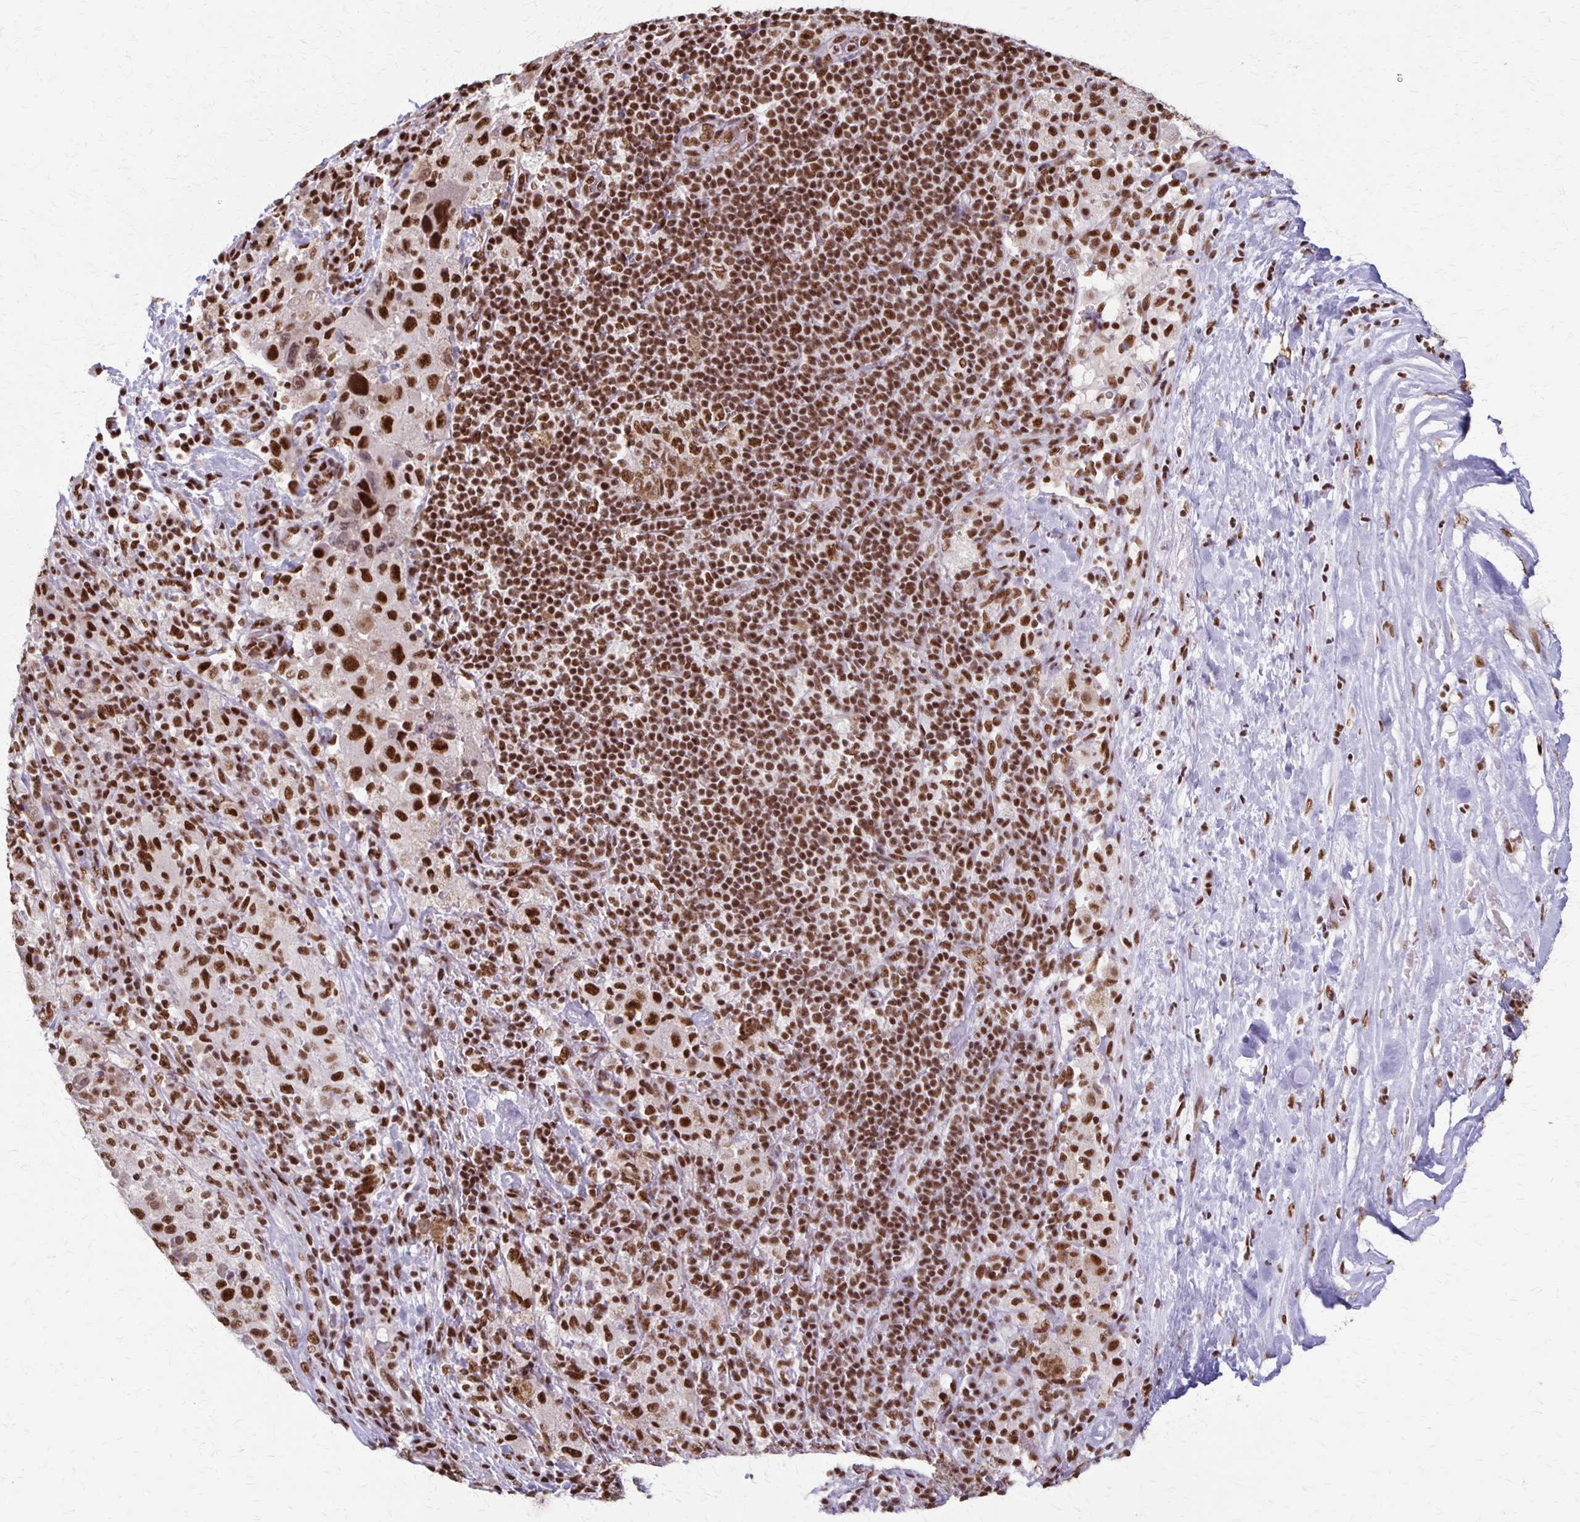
{"staining": {"intensity": "strong", "quantity": ">75%", "location": "nuclear"}, "tissue": "melanoma", "cell_type": "Tumor cells", "image_type": "cancer", "snomed": [{"axis": "morphology", "description": "Malignant melanoma, Metastatic site"}, {"axis": "topography", "description": "Lymph node"}], "caption": "The micrograph shows staining of malignant melanoma (metastatic site), revealing strong nuclear protein positivity (brown color) within tumor cells.", "gene": "XRCC6", "patient": {"sex": "male", "age": 62}}